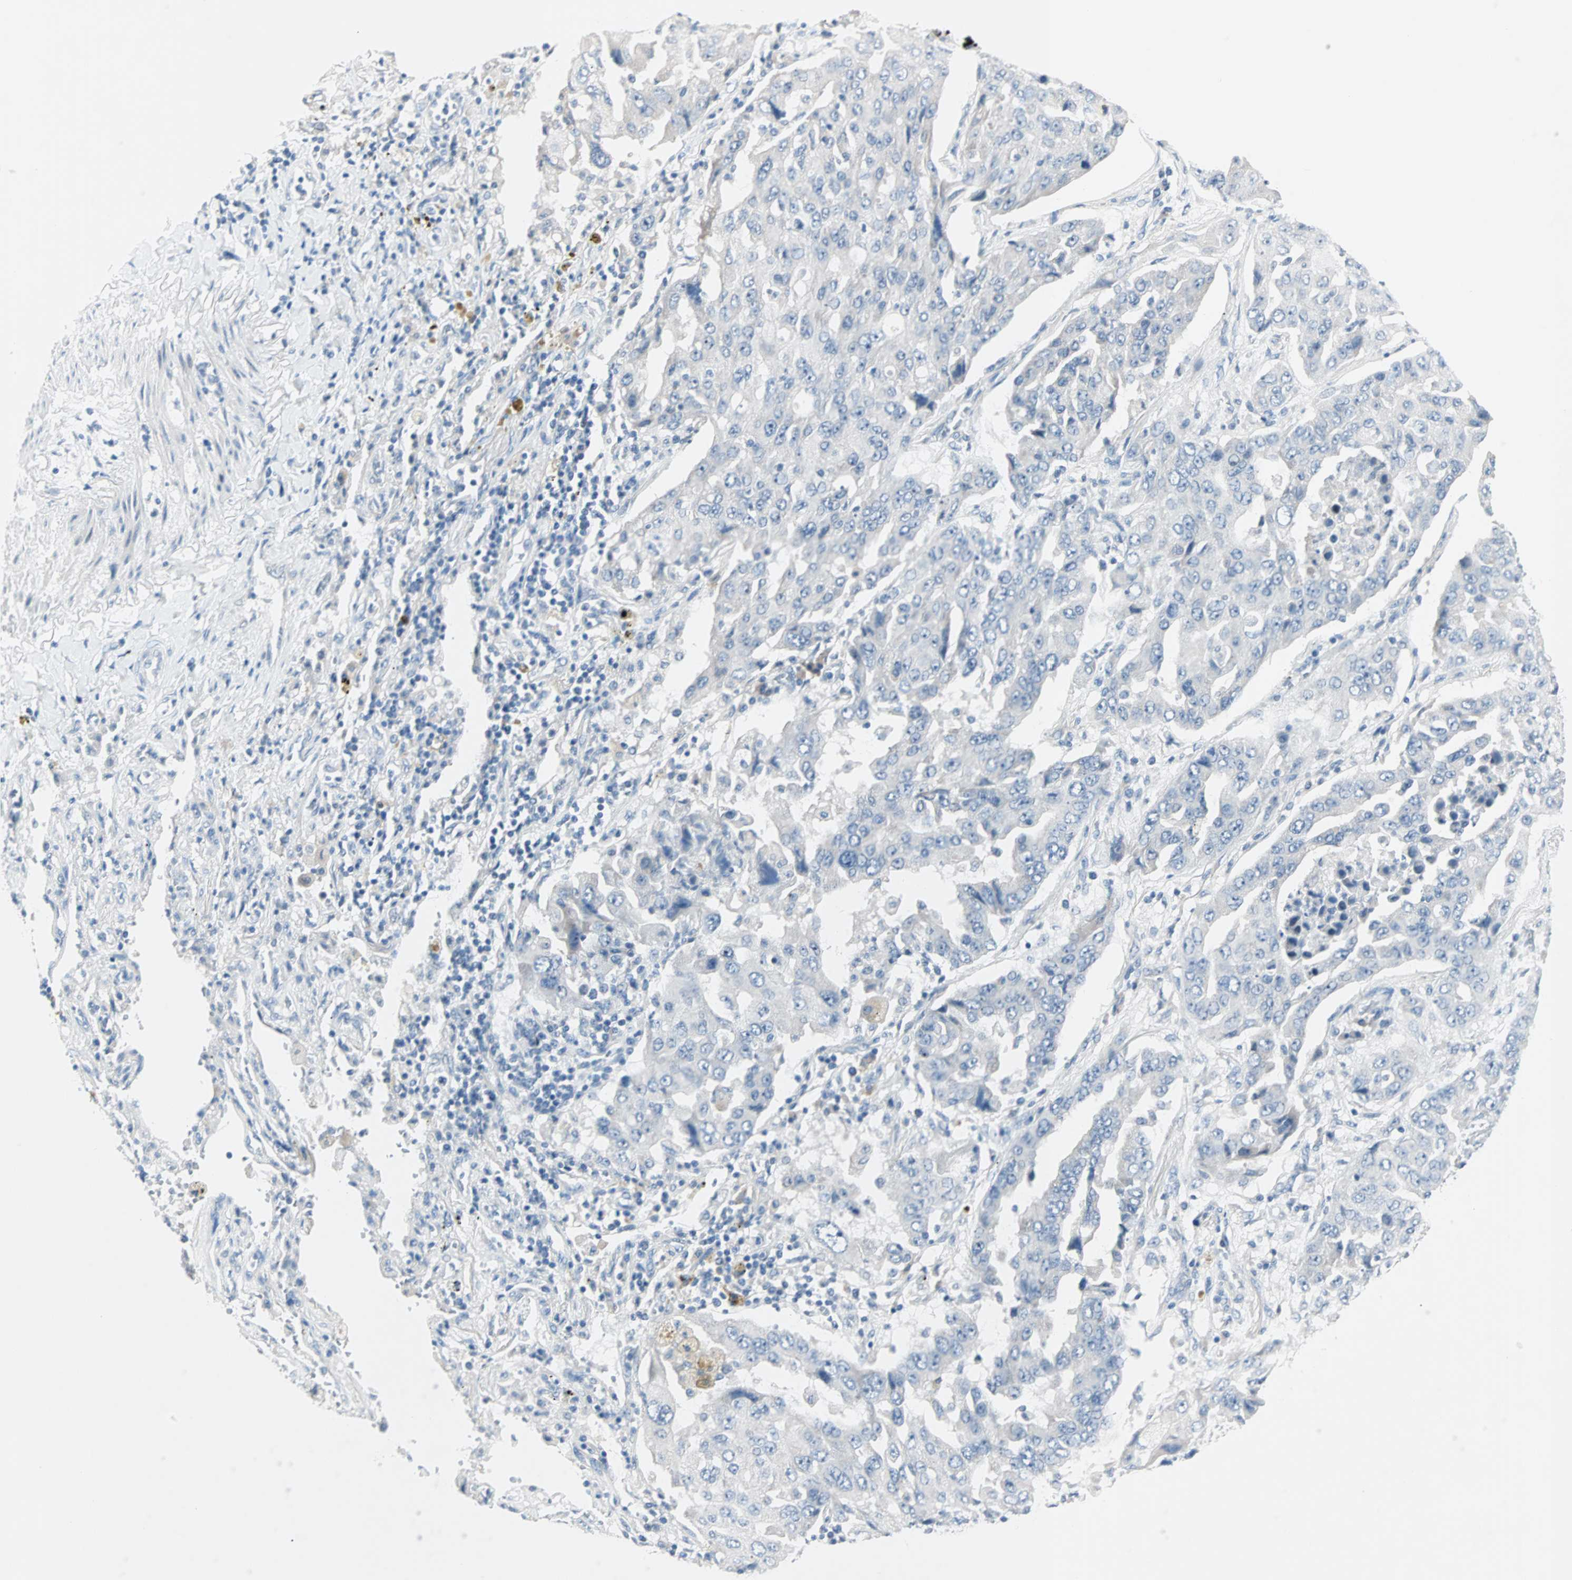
{"staining": {"intensity": "negative", "quantity": "none", "location": "none"}, "tissue": "lung cancer", "cell_type": "Tumor cells", "image_type": "cancer", "snomed": [{"axis": "morphology", "description": "Adenocarcinoma, NOS"}, {"axis": "topography", "description": "Lung"}], "caption": "Immunohistochemical staining of adenocarcinoma (lung) displays no significant expression in tumor cells.", "gene": "NEFH", "patient": {"sex": "female", "age": 65}}